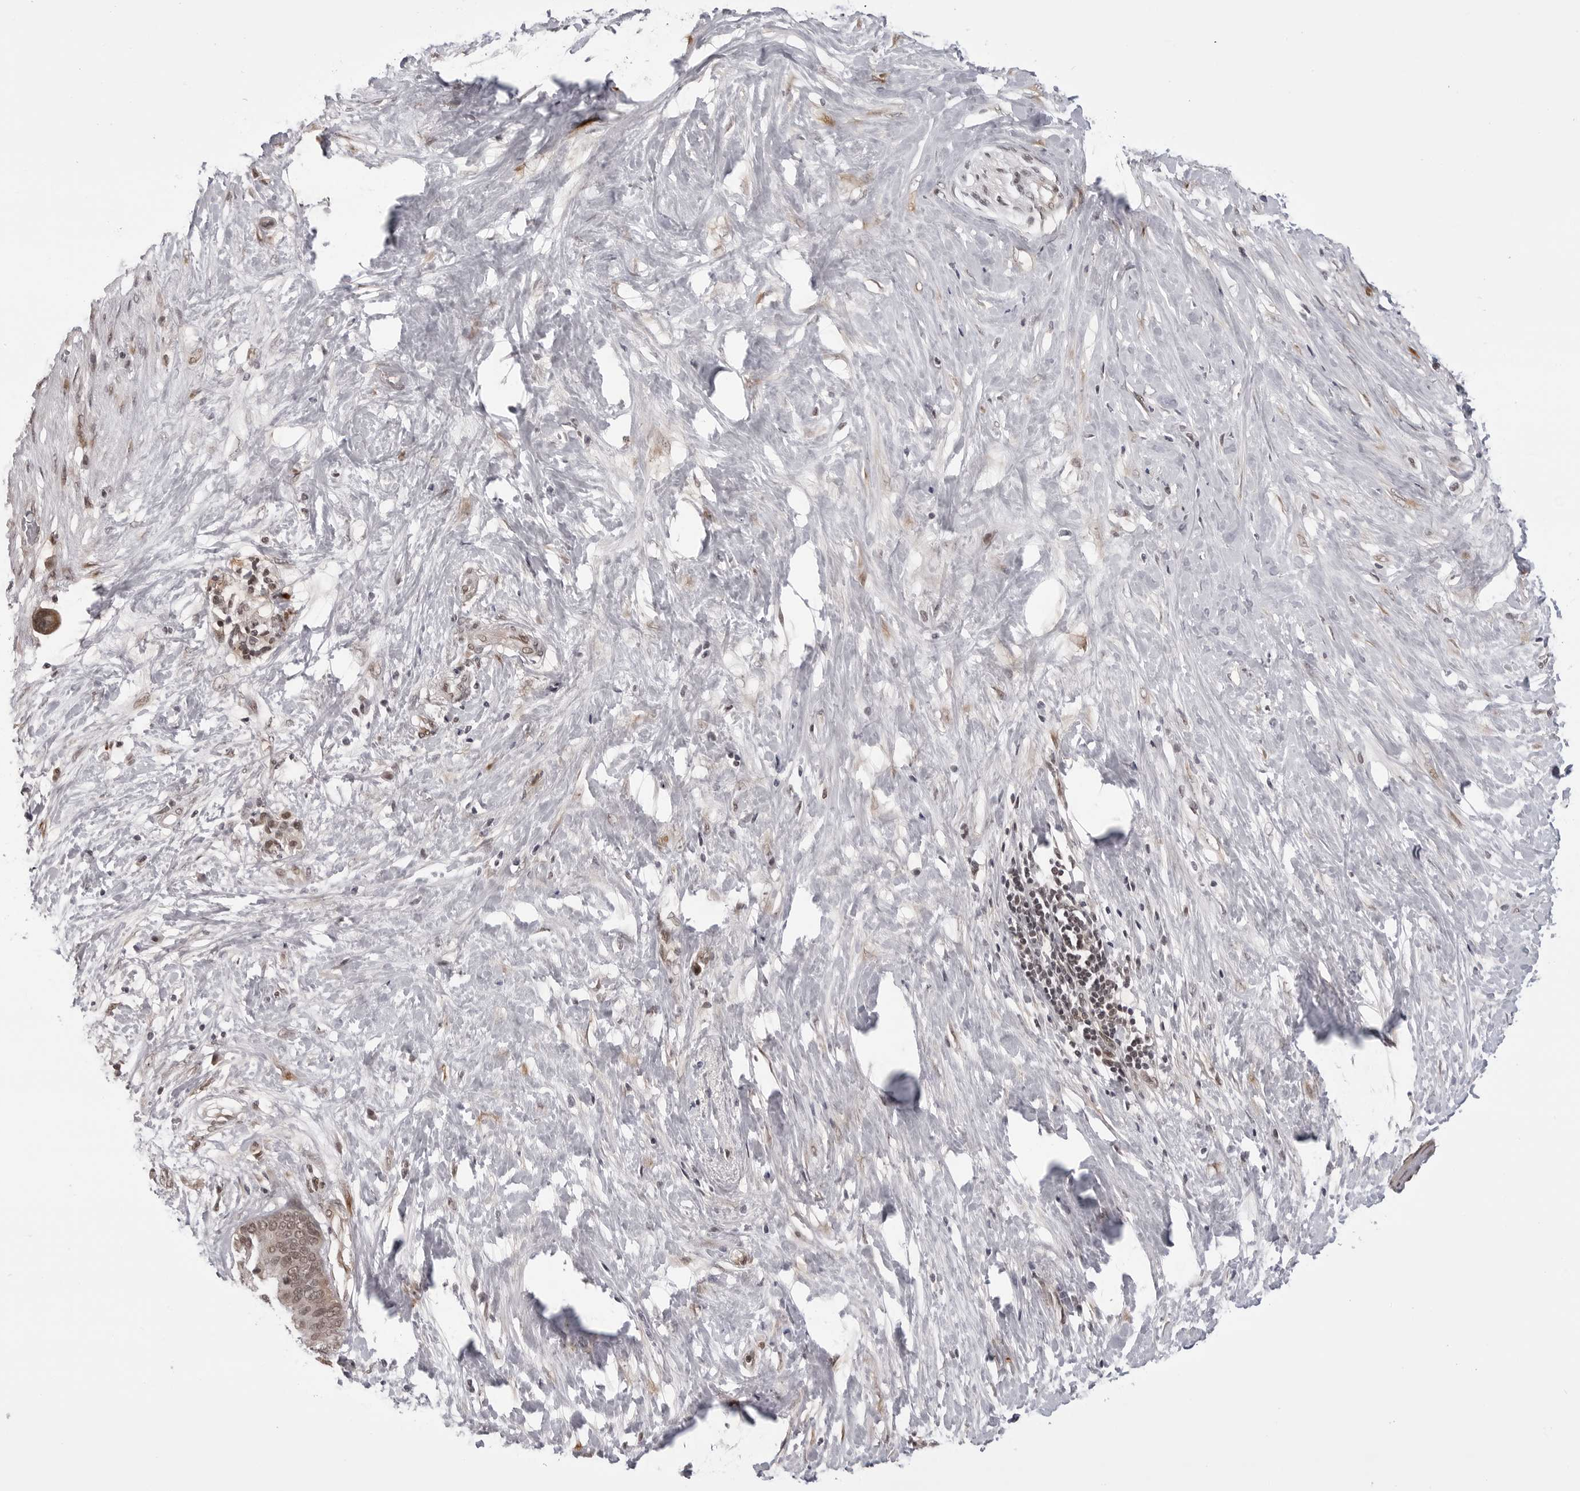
{"staining": {"intensity": "moderate", "quantity": ">75%", "location": "nuclear"}, "tissue": "pancreatic cancer", "cell_type": "Tumor cells", "image_type": "cancer", "snomed": [{"axis": "morphology", "description": "Adenocarcinoma, NOS"}, {"axis": "topography", "description": "Pancreas"}], "caption": "Moderate nuclear positivity is present in approximately >75% of tumor cells in pancreatic cancer (adenocarcinoma).", "gene": "PHF3", "patient": {"sex": "male", "age": 41}}